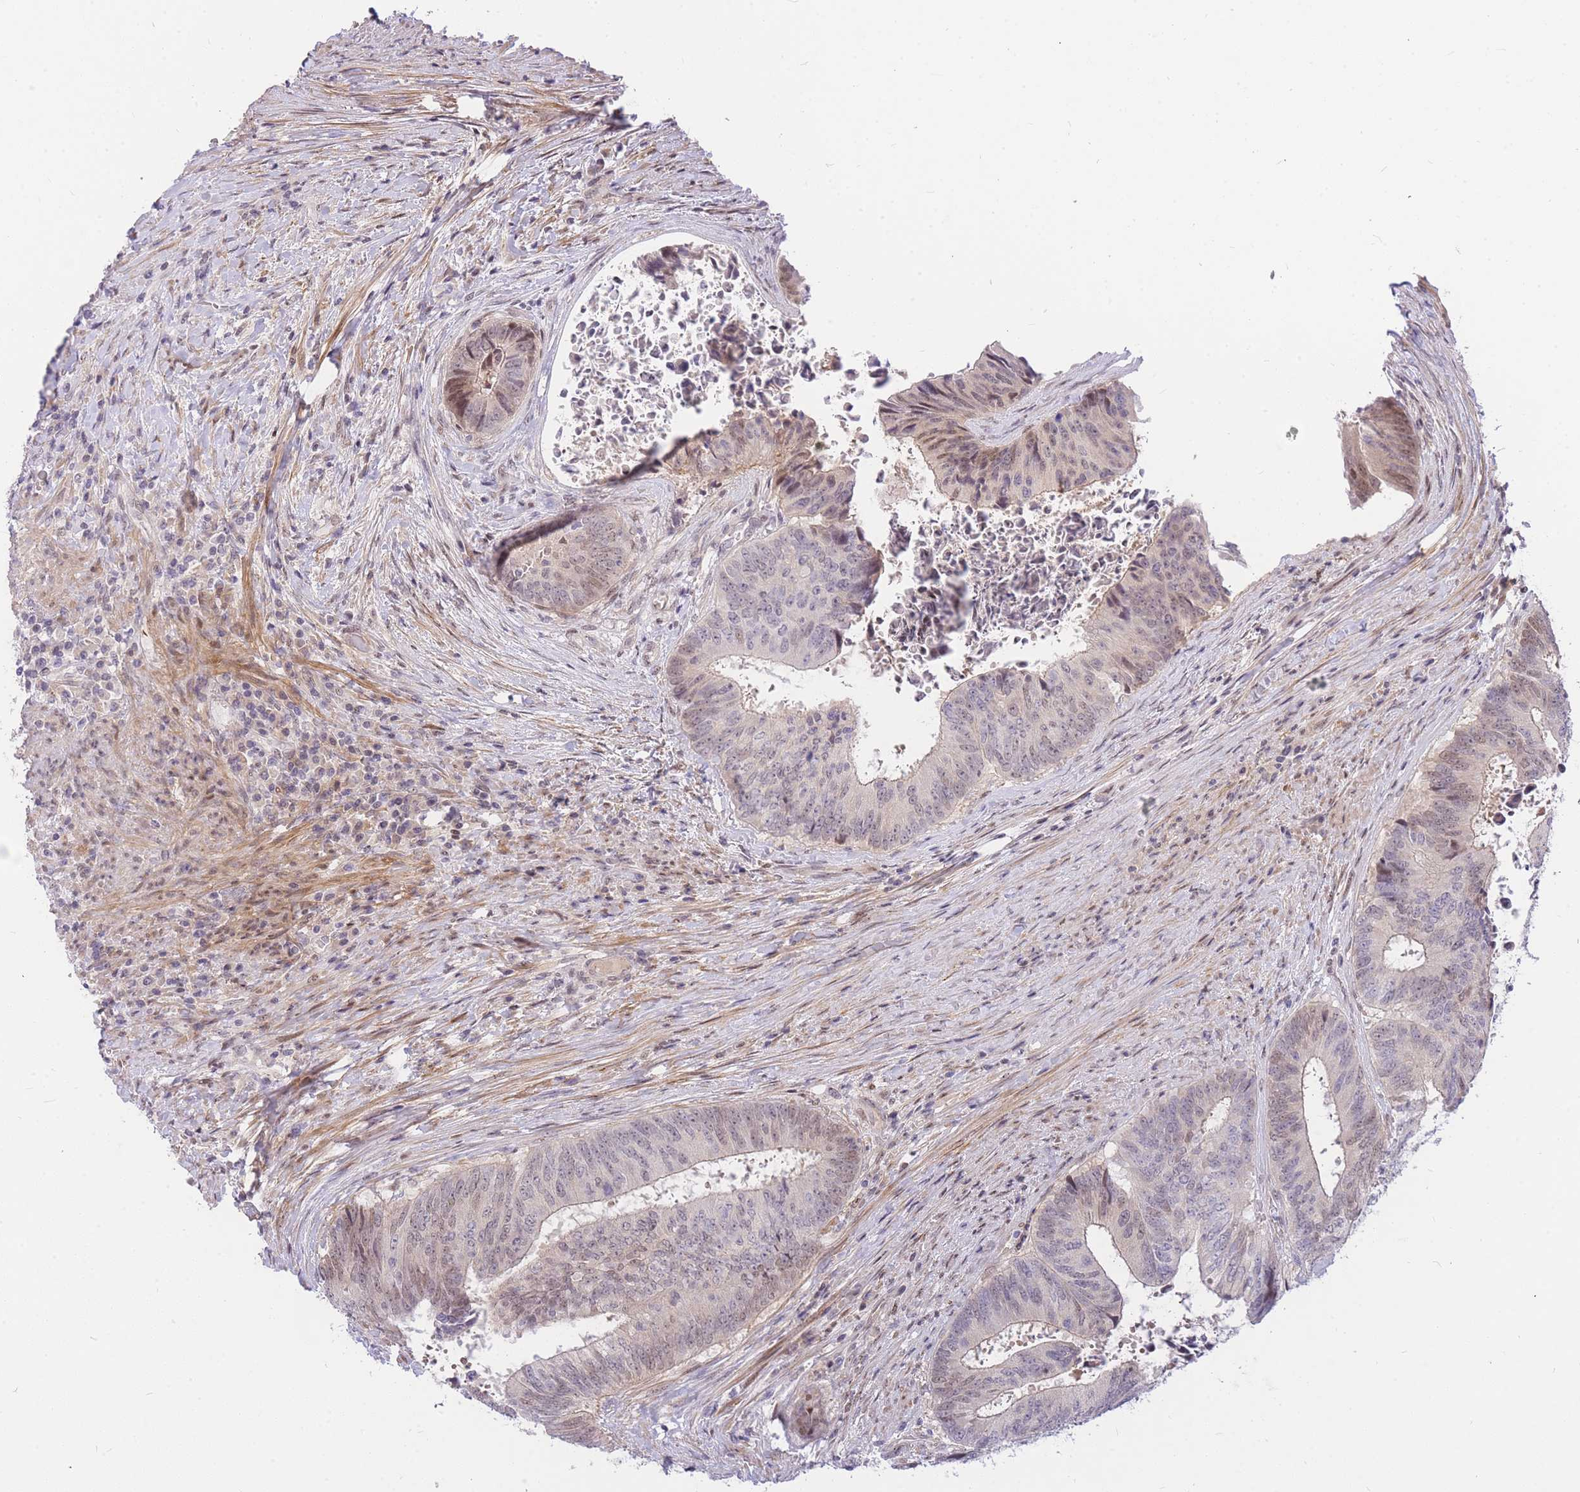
{"staining": {"intensity": "weak", "quantity": "25%-75%", "location": "nuclear"}, "tissue": "colorectal cancer", "cell_type": "Tumor cells", "image_type": "cancer", "snomed": [{"axis": "morphology", "description": "Adenocarcinoma, NOS"}, {"axis": "topography", "description": "Rectum"}], "caption": "DAB immunohistochemical staining of human colorectal cancer (adenocarcinoma) demonstrates weak nuclear protein positivity in approximately 25%-75% of tumor cells. (DAB IHC with brightfield microscopy, high magnification).", "gene": "TLE2", "patient": {"sex": "male", "age": 72}}